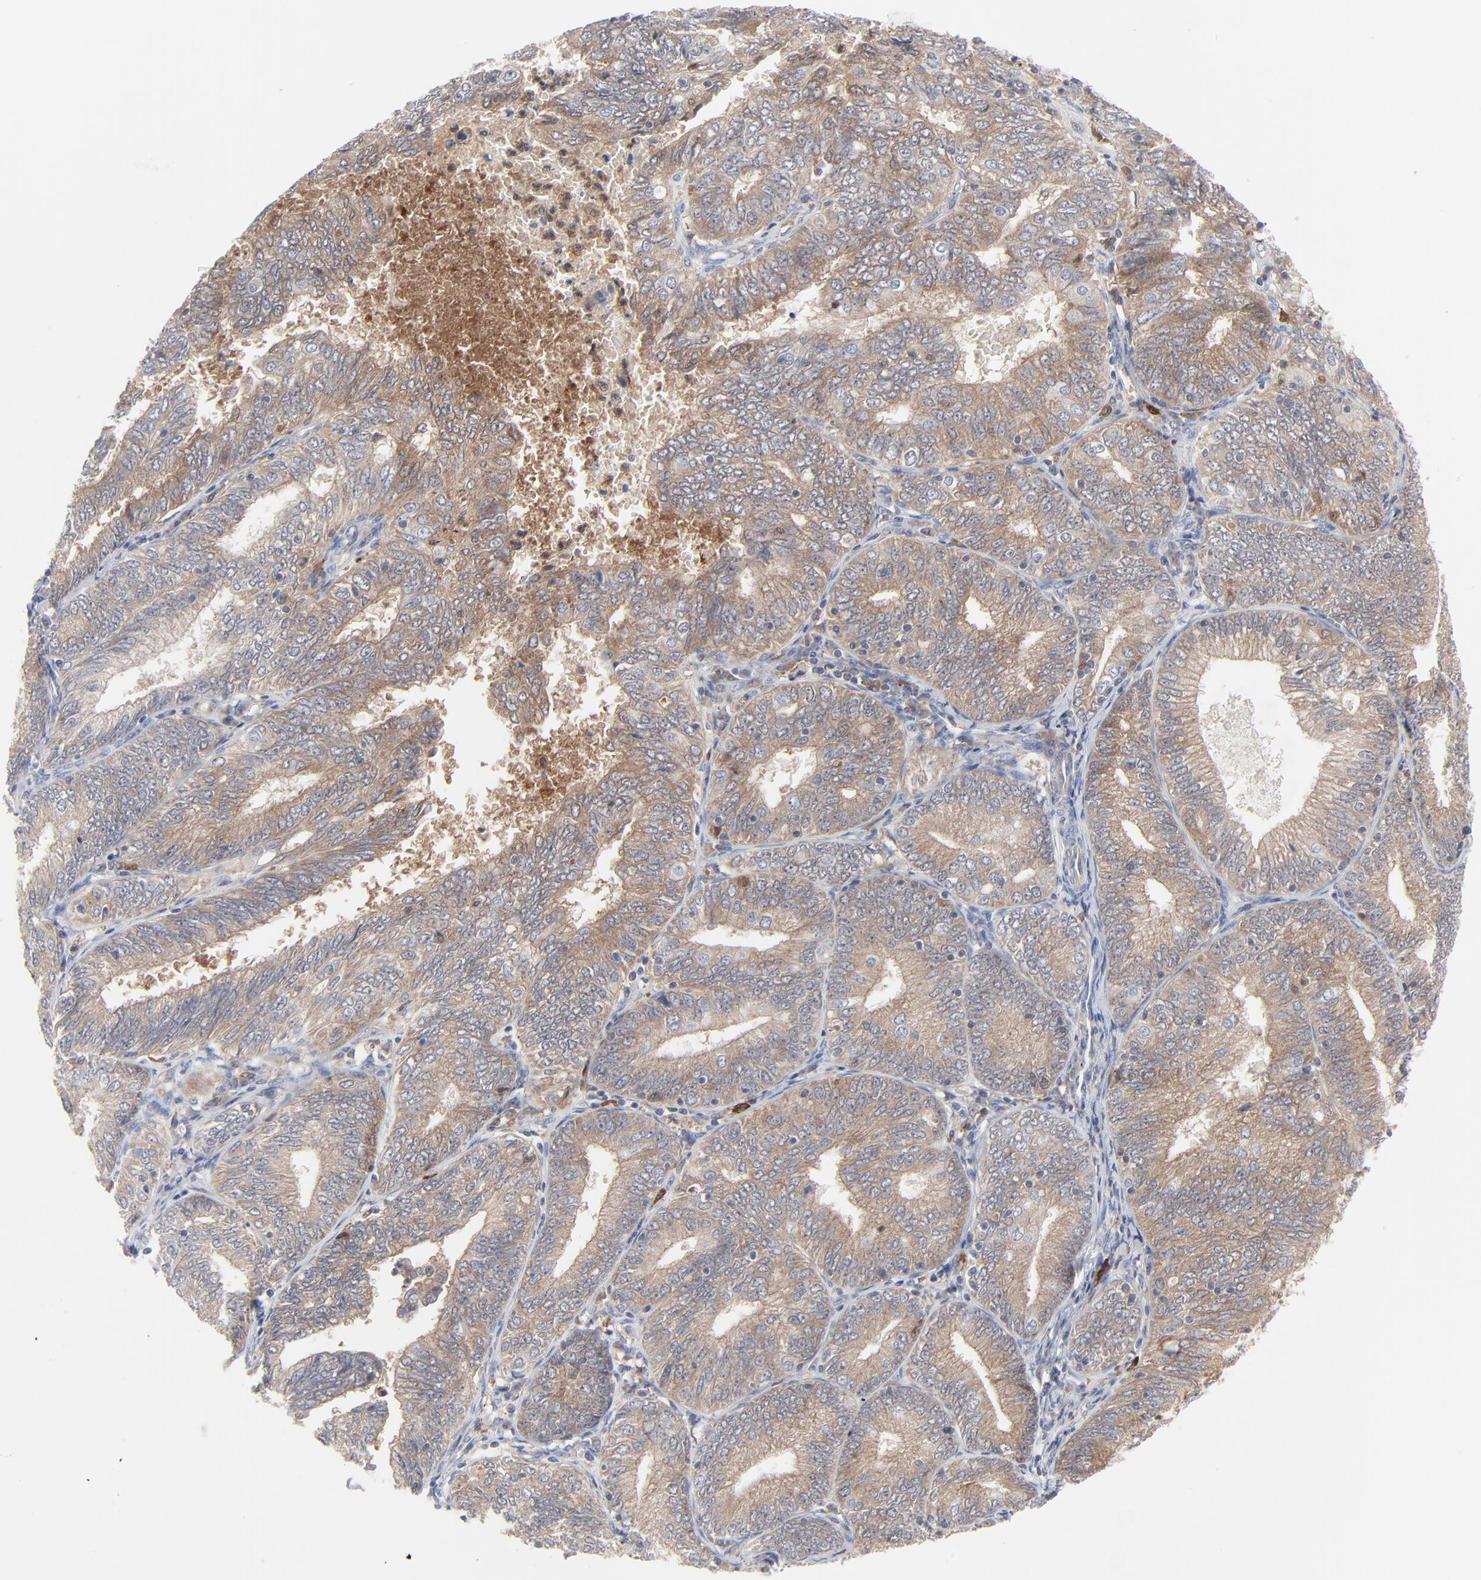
{"staining": {"intensity": "weak", "quantity": "25%-75%", "location": "cytoplasmic/membranous"}, "tissue": "endometrial cancer", "cell_type": "Tumor cells", "image_type": "cancer", "snomed": [{"axis": "morphology", "description": "Adenocarcinoma, NOS"}, {"axis": "topography", "description": "Endometrium"}], "caption": "An image of human endometrial cancer stained for a protein displays weak cytoplasmic/membranous brown staining in tumor cells. (DAB (3,3'-diaminobenzidine) IHC, brown staining for protein, blue staining for nuclei).", "gene": "BID", "patient": {"sex": "female", "age": 69}}